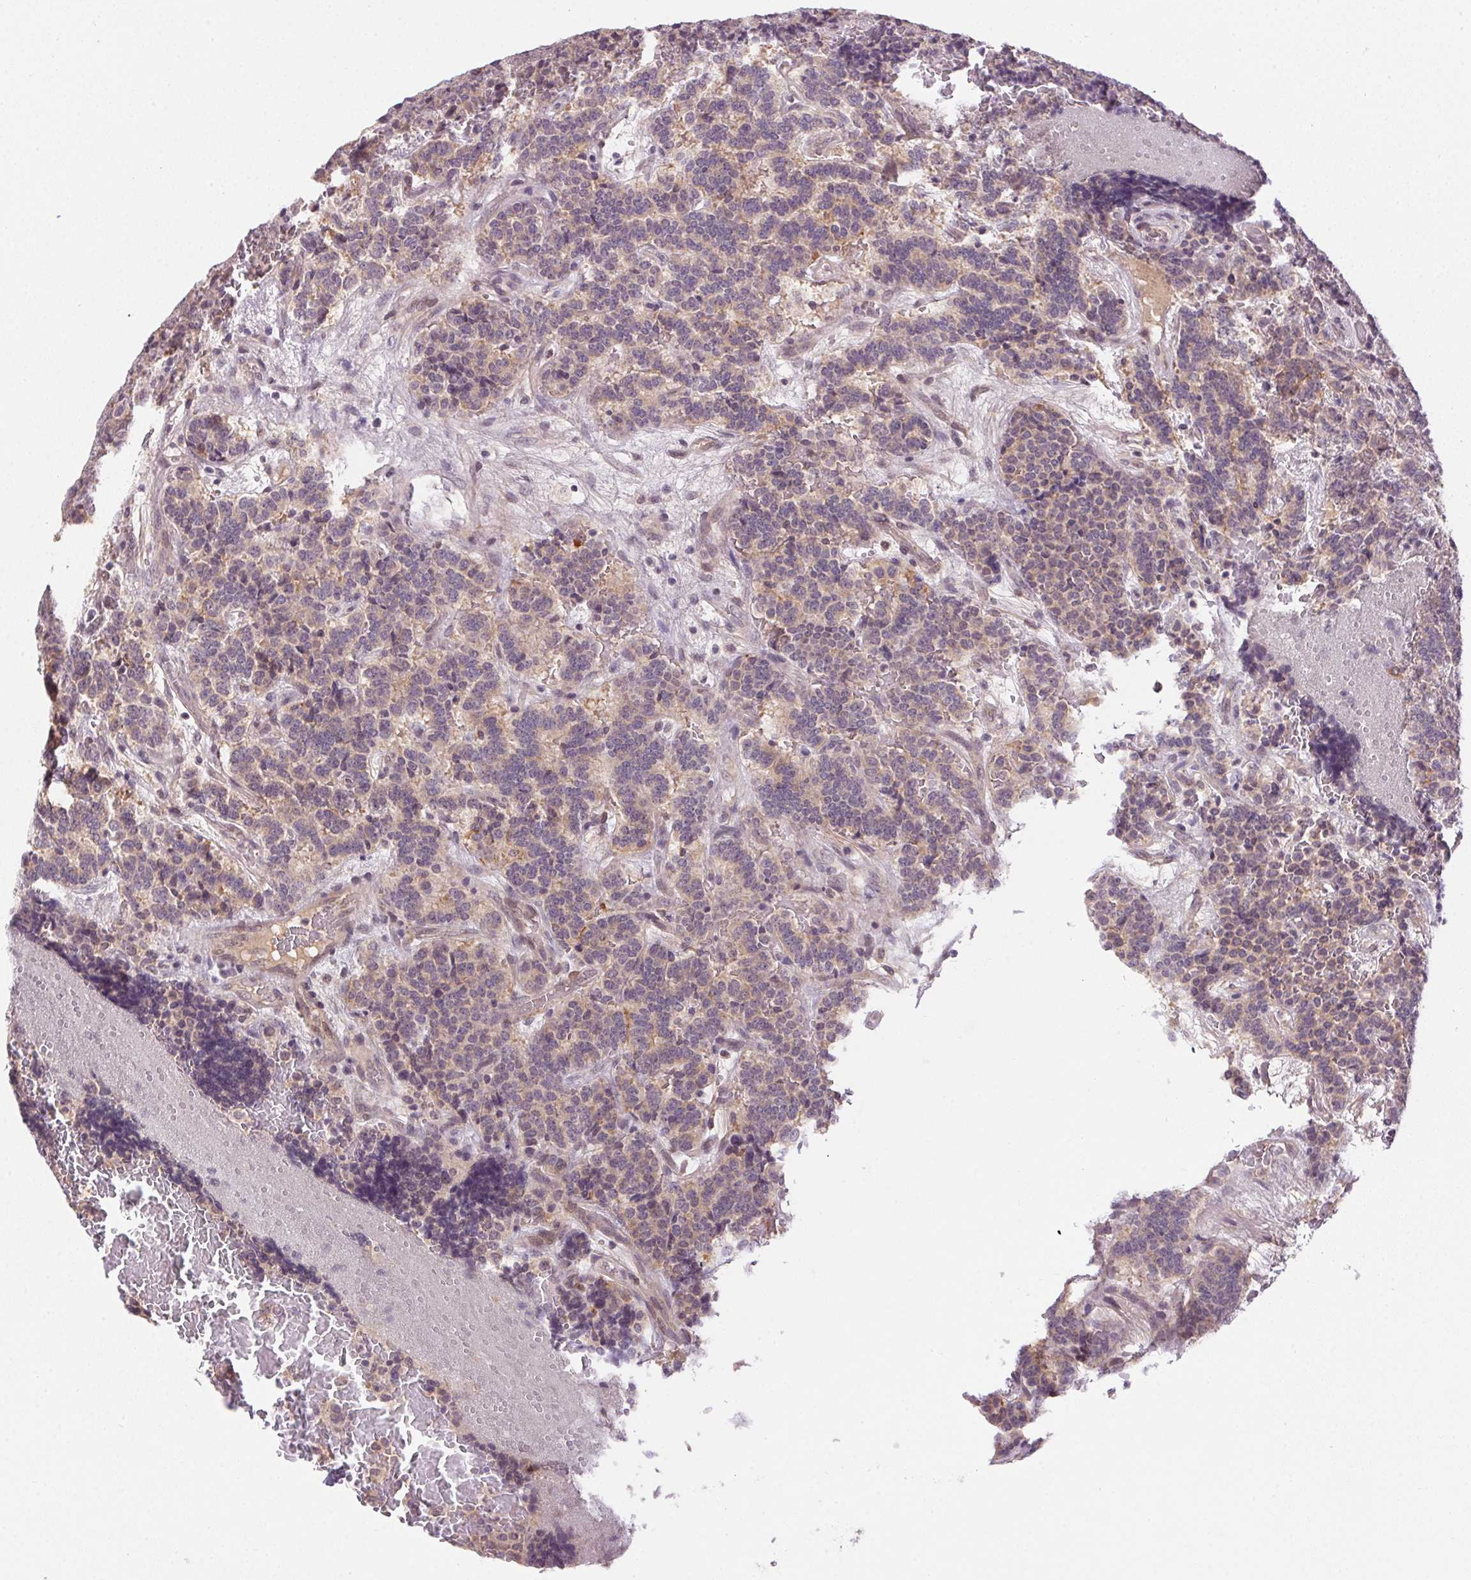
{"staining": {"intensity": "weak", "quantity": "25%-75%", "location": "cytoplasmic/membranous"}, "tissue": "carcinoid", "cell_type": "Tumor cells", "image_type": "cancer", "snomed": [{"axis": "morphology", "description": "Carcinoid, malignant, NOS"}, {"axis": "topography", "description": "Pancreas"}], "caption": "Immunohistochemistry (IHC) (DAB (3,3'-diaminobenzidine)) staining of carcinoid (malignant) demonstrates weak cytoplasmic/membranous protein staining in approximately 25%-75% of tumor cells.", "gene": "CFAP92", "patient": {"sex": "male", "age": 36}}